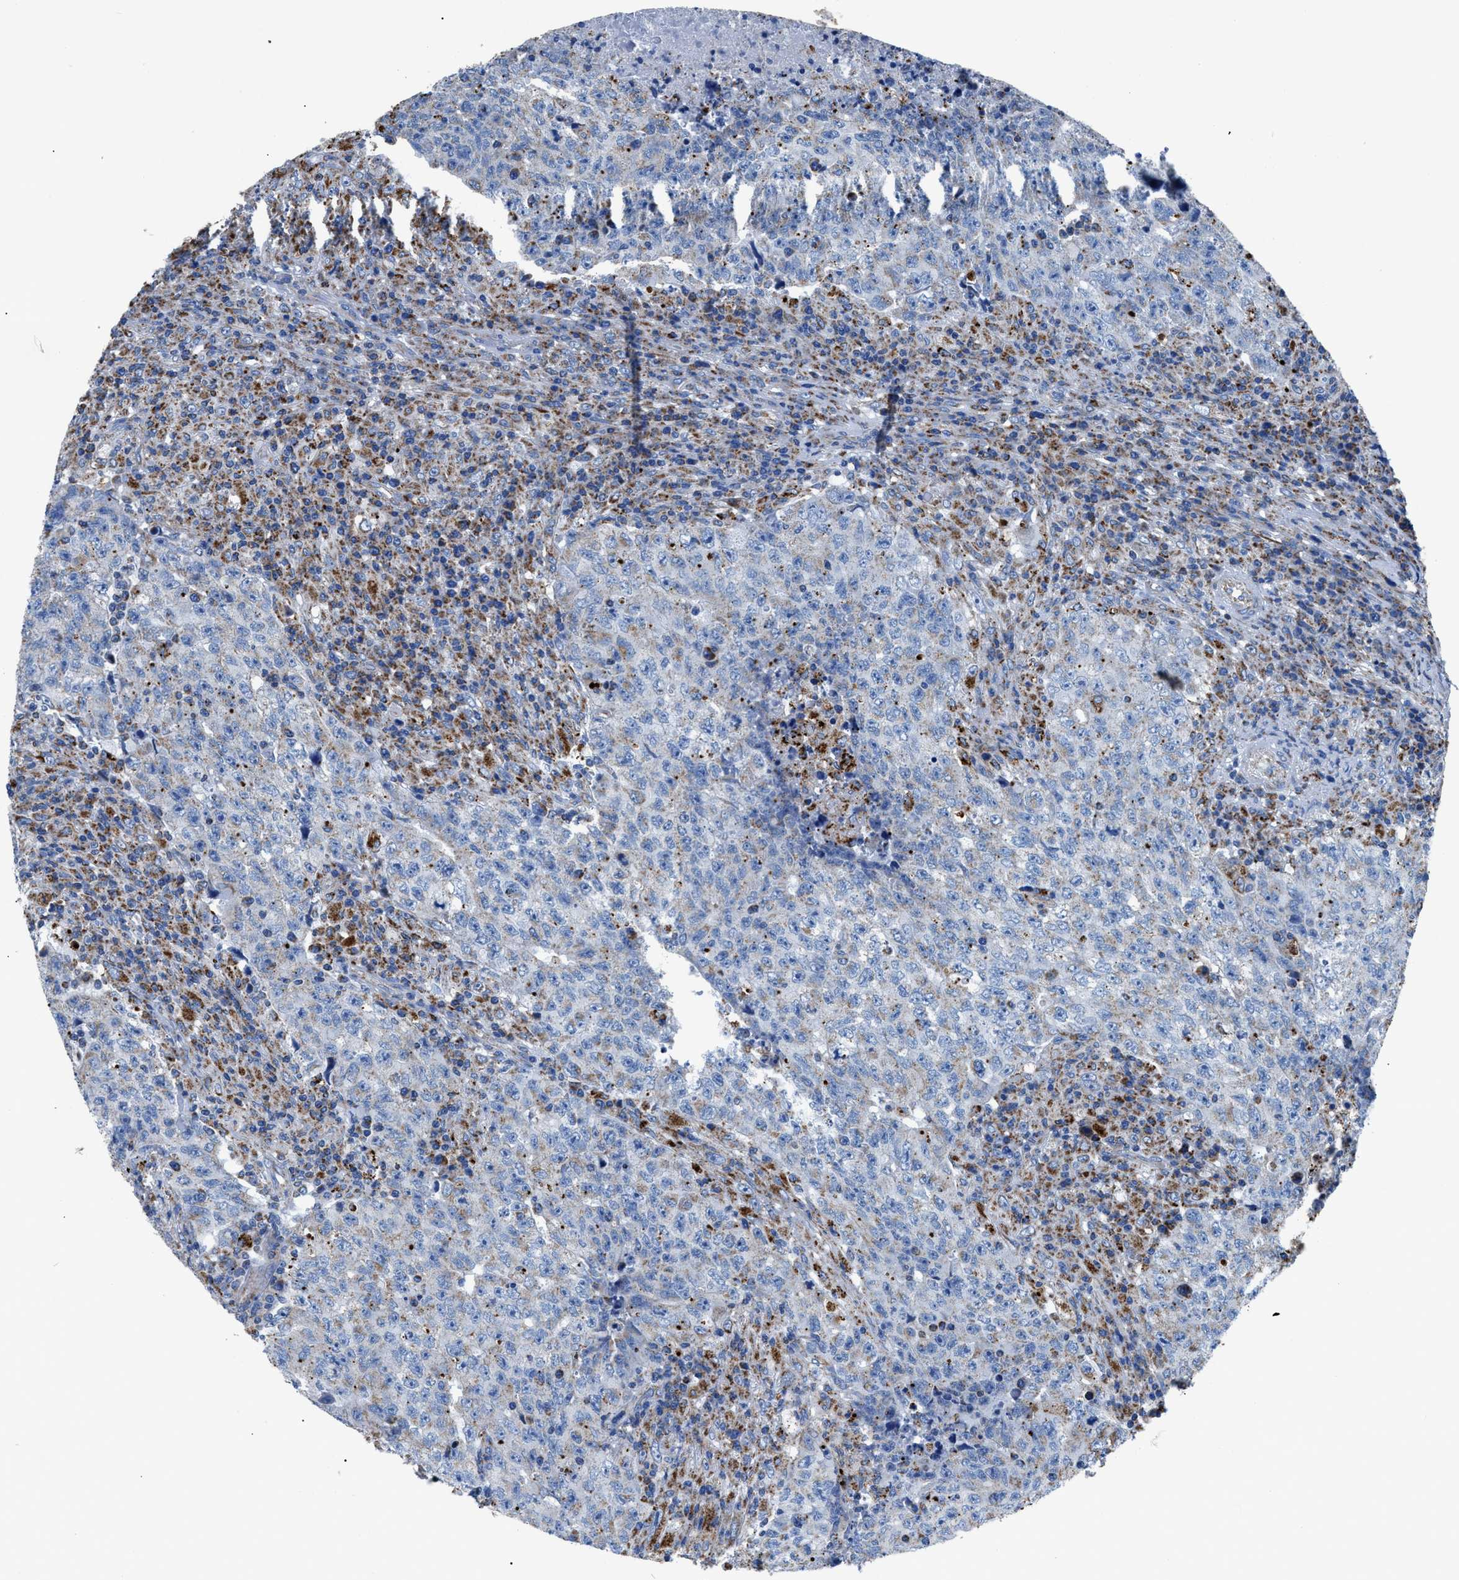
{"staining": {"intensity": "negative", "quantity": "none", "location": "none"}, "tissue": "testis cancer", "cell_type": "Tumor cells", "image_type": "cancer", "snomed": [{"axis": "morphology", "description": "Necrosis, NOS"}, {"axis": "morphology", "description": "Carcinoma, Embryonal, NOS"}, {"axis": "topography", "description": "Testis"}], "caption": "Immunohistochemistry (IHC) histopathology image of human testis embryonal carcinoma stained for a protein (brown), which demonstrates no positivity in tumor cells.", "gene": "ZDHHC3", "patient": {"sex": "male", "age": 19}}